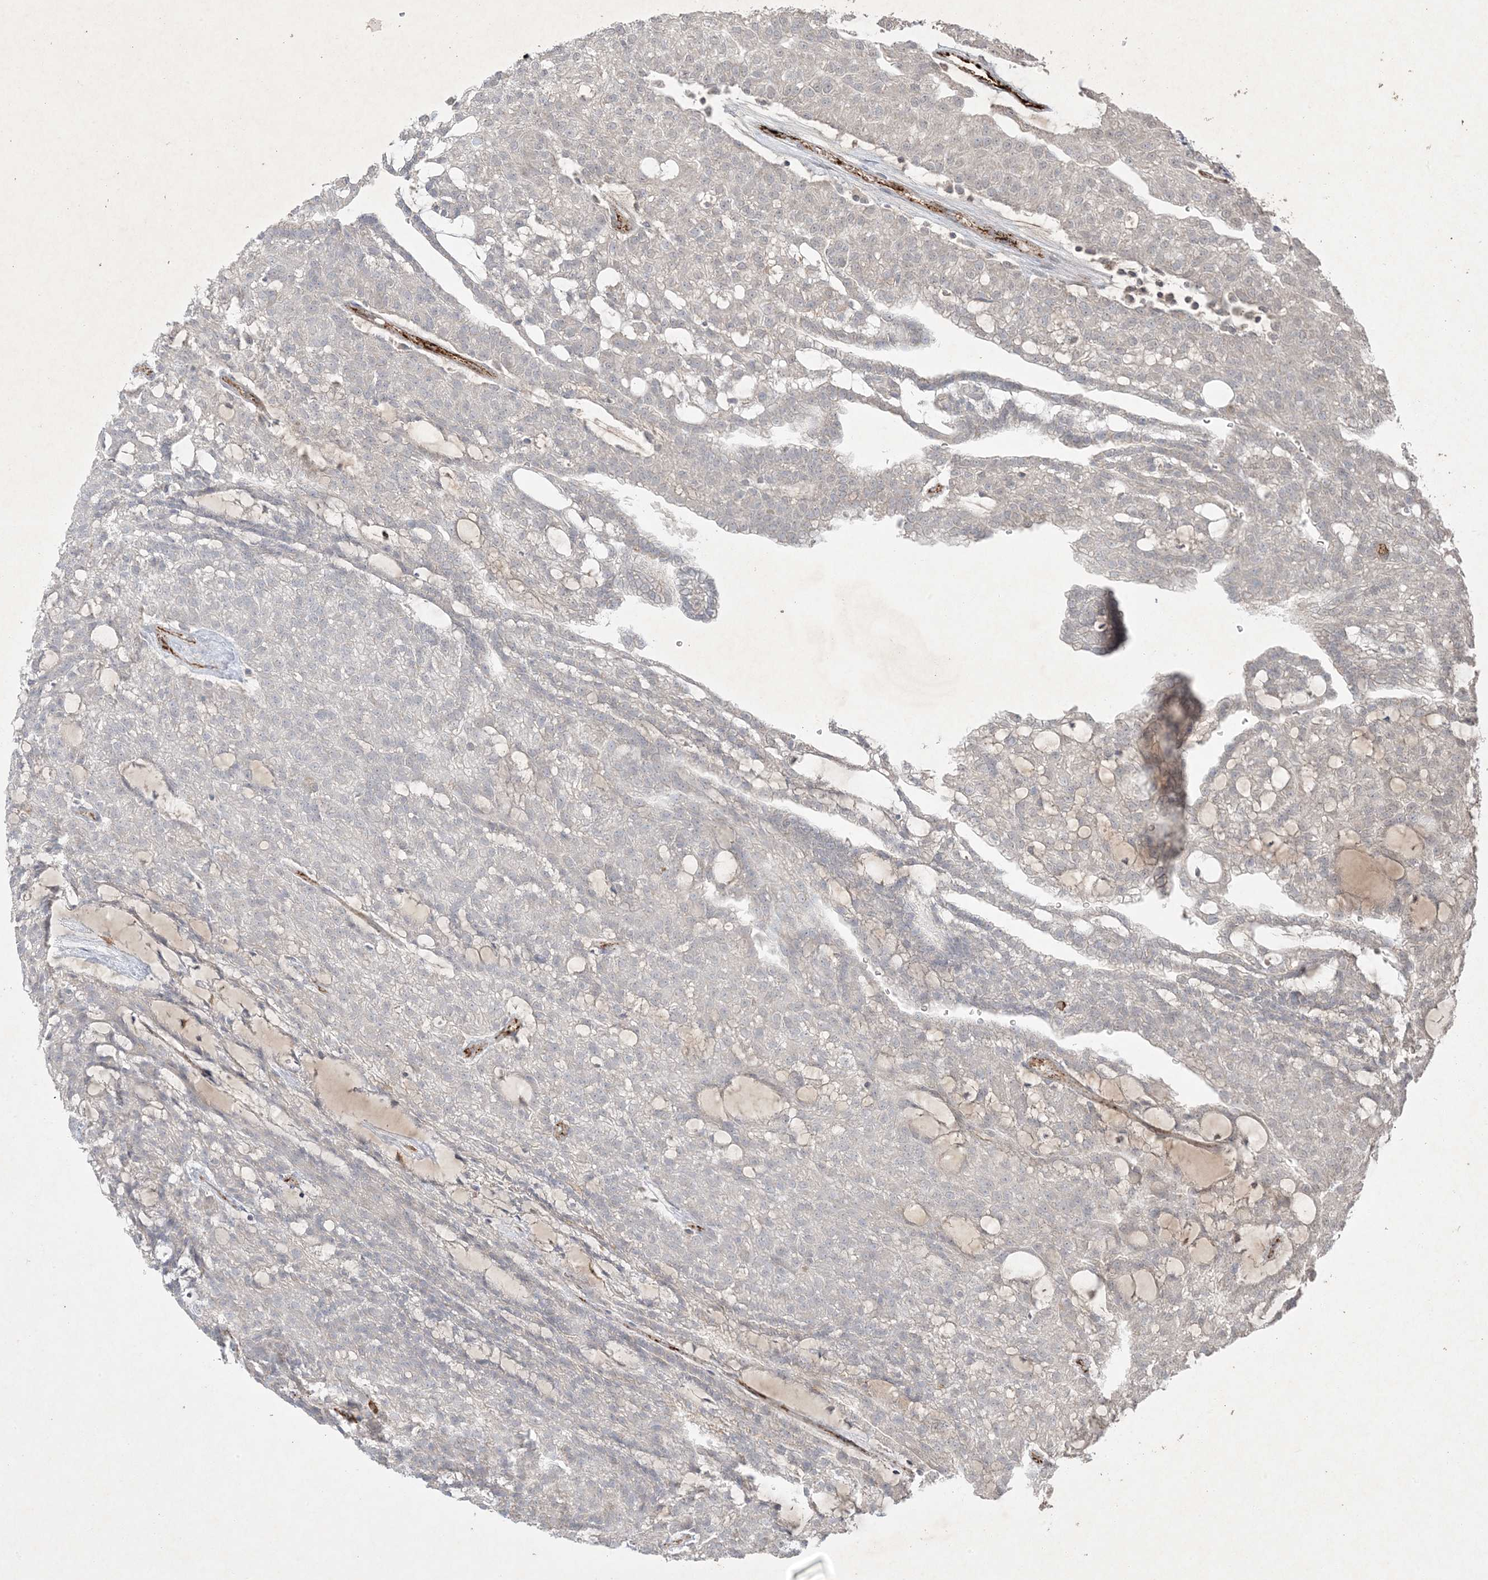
{"staining": {"intensity": "negative", "quantity": "none", "location": "none"}, "tissue": "renal cancer", "cell_type": "Tumor cells", "image_type": "cancer", "snomed": [{"axis": "morphology", "description": "Adenocarcinoma, NOS"}, {"axis": "topography", "description": "Kidney"}], "caption": "DAB immunohistochemical staining of human renal cancer (adenocarcinoma) shows no significant positivity in tumor cells.", "gene": "PRSS36", "patient": {"sex": "male", "age": 63}}